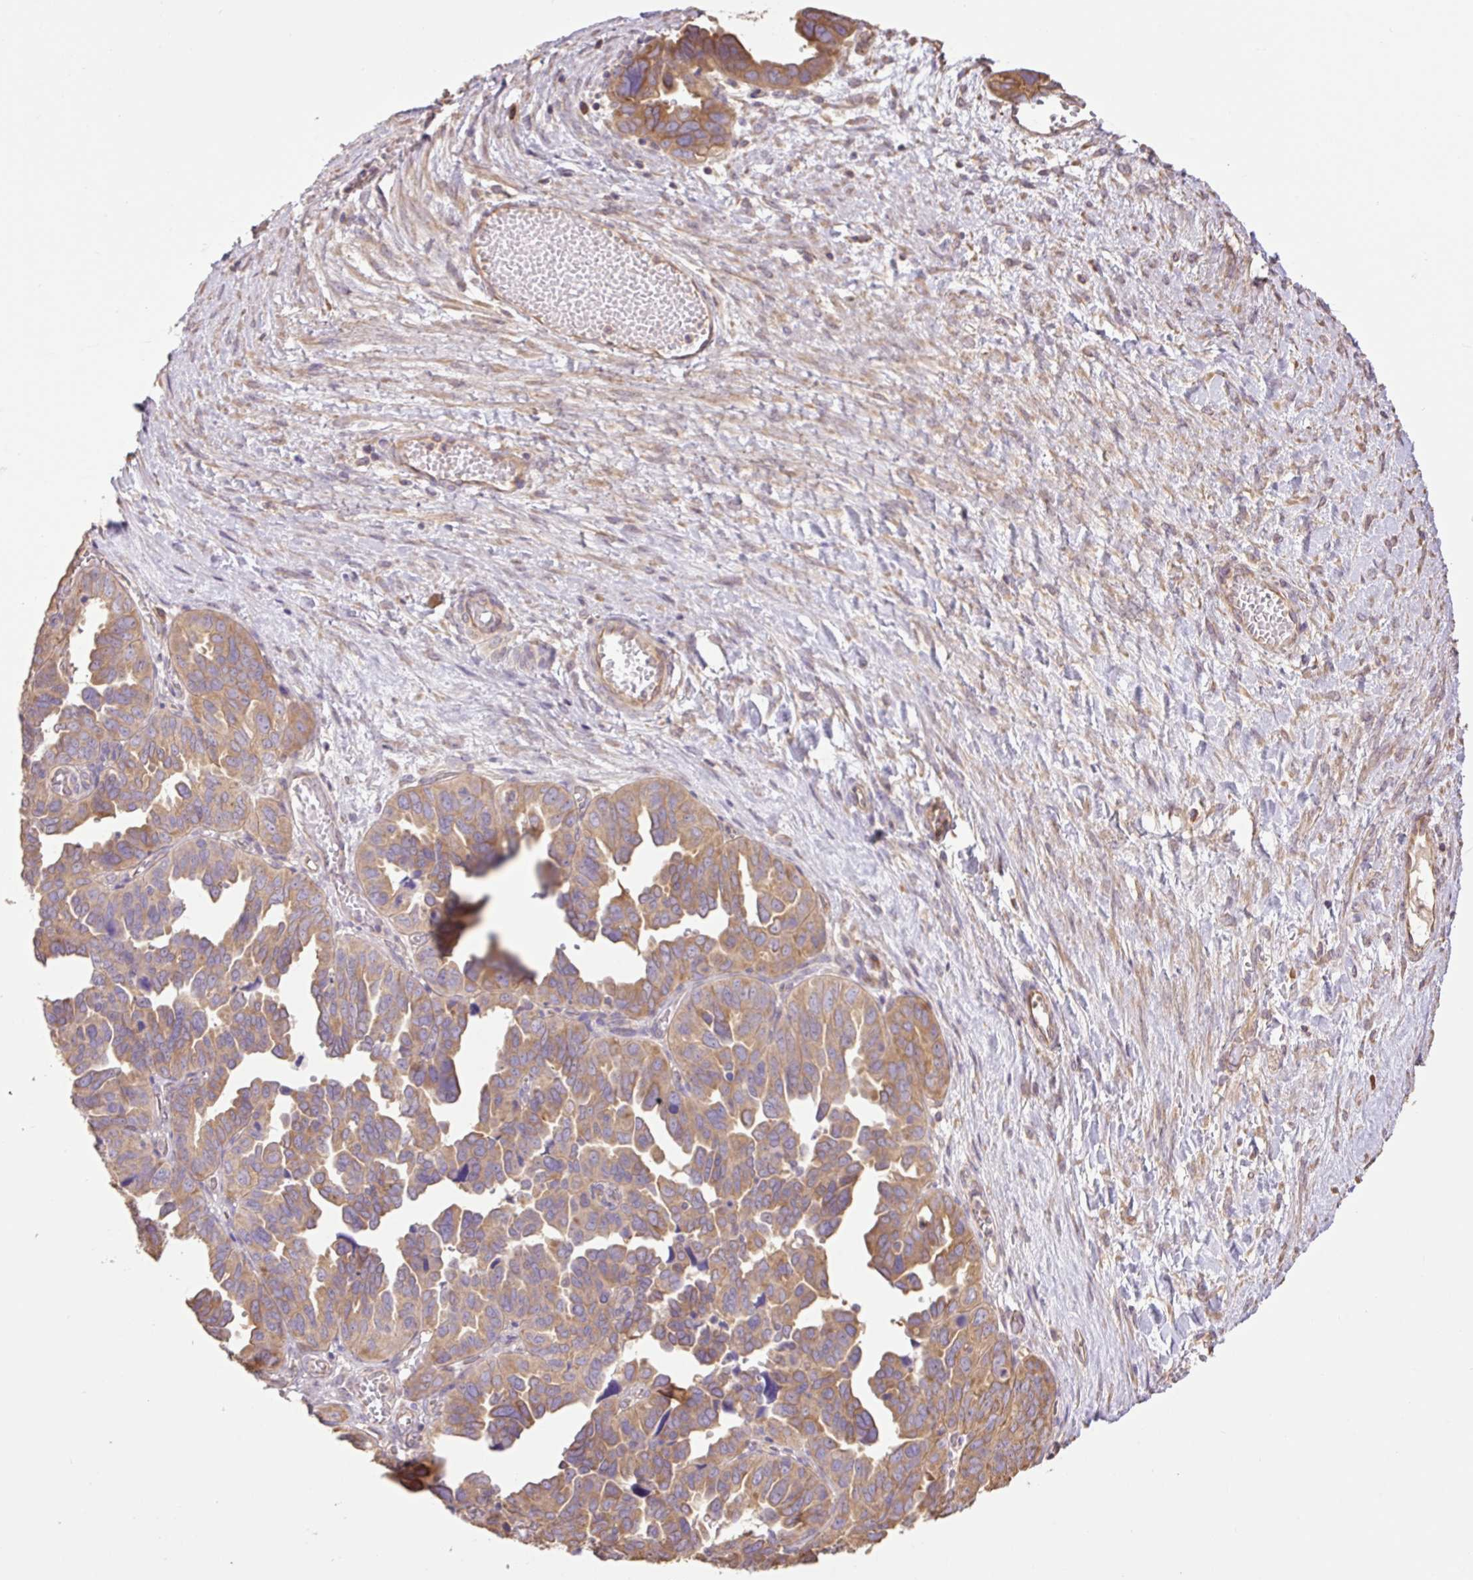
{"staining": {"intensity": "moderate", "quantity": ">75%", "location": "cytoplasmic/membranous"}, "tissue": "ovarian cancer", "cell_type": "Tumor cells", "image_type": "cancer", "snomed": [{"axis": "morphology", "description": "Cystadenocarcinoma, serous, NOS"}, {"axis": "topography", "description": "Ovary"}], "caption": "Ovarian cancer stained with a protein marker exhibits moderate staining in tumor cells.", "gene": "DESI1", "patient": {"sex": "female", "age": 64}}